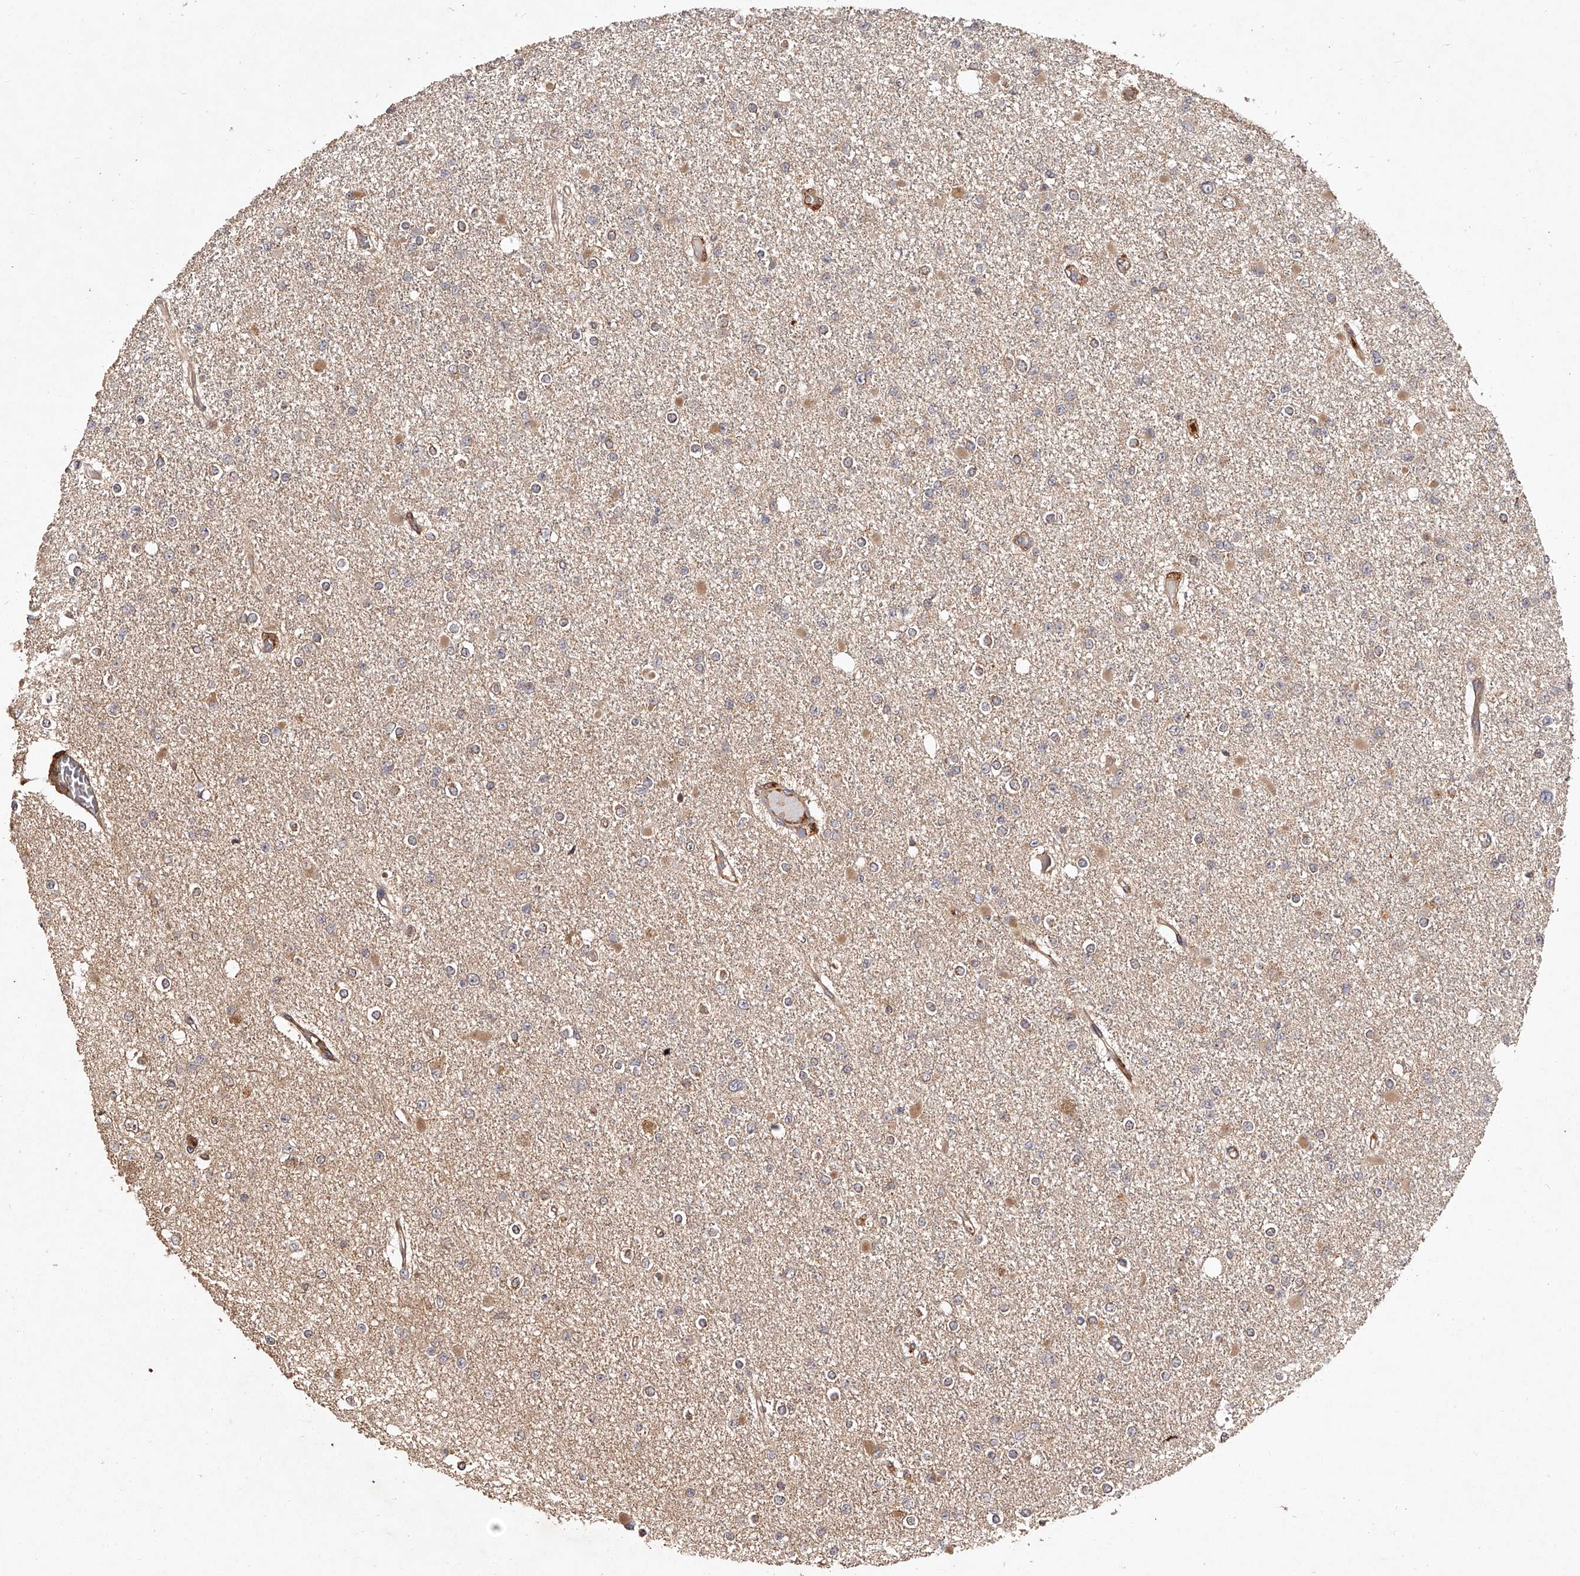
{"staining": {"intensity": "weak", "quantity": "<25%", "location": "cytoplasmic/membranous"}, "tissue": "glioma", "cell_type": "Tumor cells", "image_type": "cancer", "snomed": [{"axis": "morphology", "description": "Glioma, malignant, Low grade"}, {"axis": "topography", "description": "Brain"}], "caption": "High magnification brightfield microscopy of malignant low-grade glioma stained with DAB (3,3'-diaminobenzidine) (brown) and counterstained with hematoxylin (blue): tumor cells show no significant positivity.", "gene": "CRYZL1", "patient": {"sex": "female", "age": 22}}